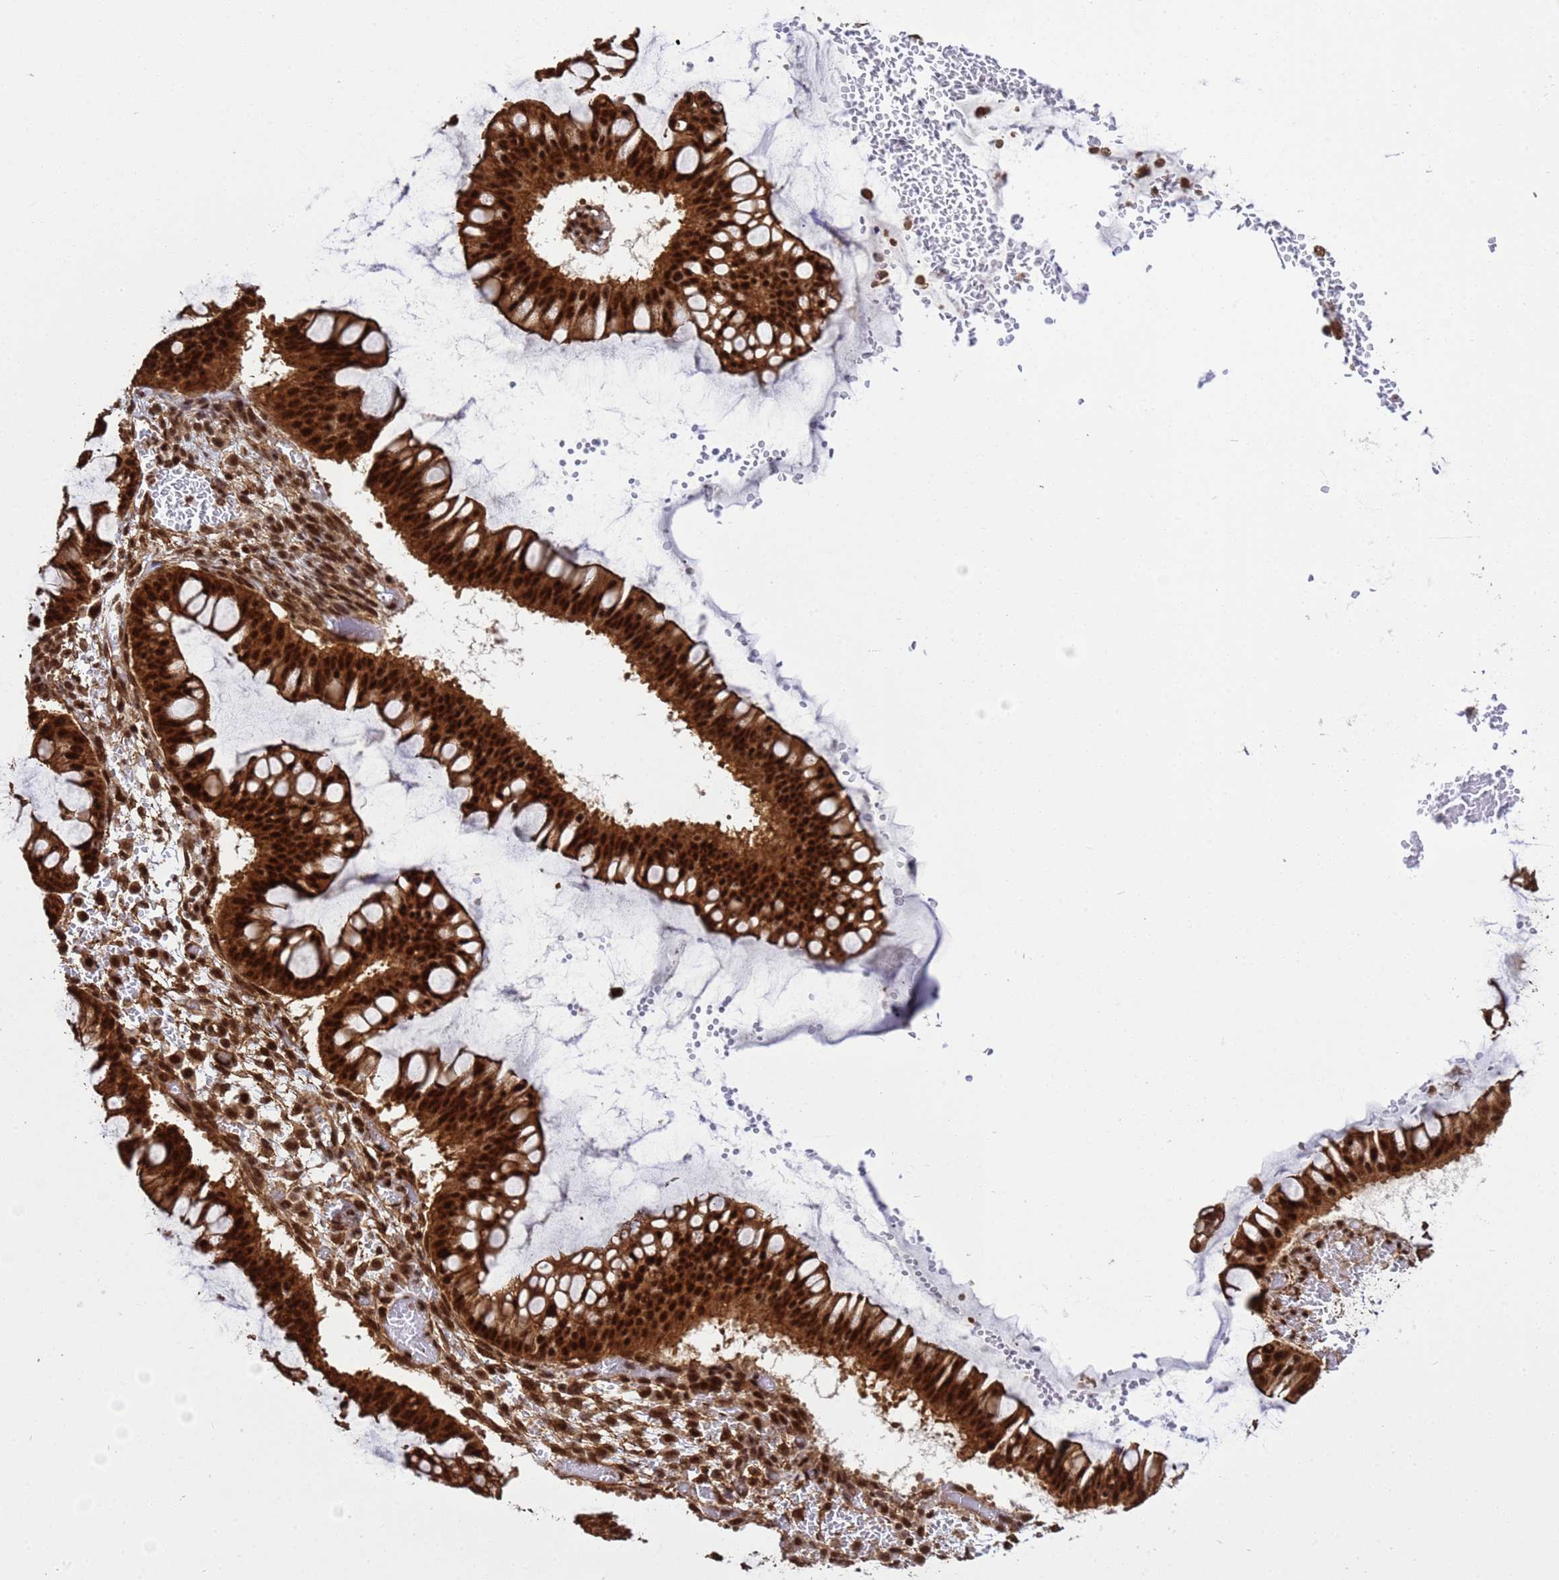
{"staining": {"intensity": "strong", "quantity": ">75%", "location": "cytoplasmic/membranous,nuclear"}, "tissue": "ovarian cancer", "cell_type": "Tumor cells", "image_type": "cancer", "snomed": [{"axis": "morphology", "description": "Cystadenocarcinoma, mucinous, NOS"}, {"axis": "topography", "description": "Ovary"}], "caption": "The micrograph demonstrates immunohistochemical staining of ovarian cancer. There is strong cytoplasmic/membranous and nuclear expression is present in about >75% of tumor cells.", "gene": "SYF2", "patient": {"sex": "female", "age": 73}}